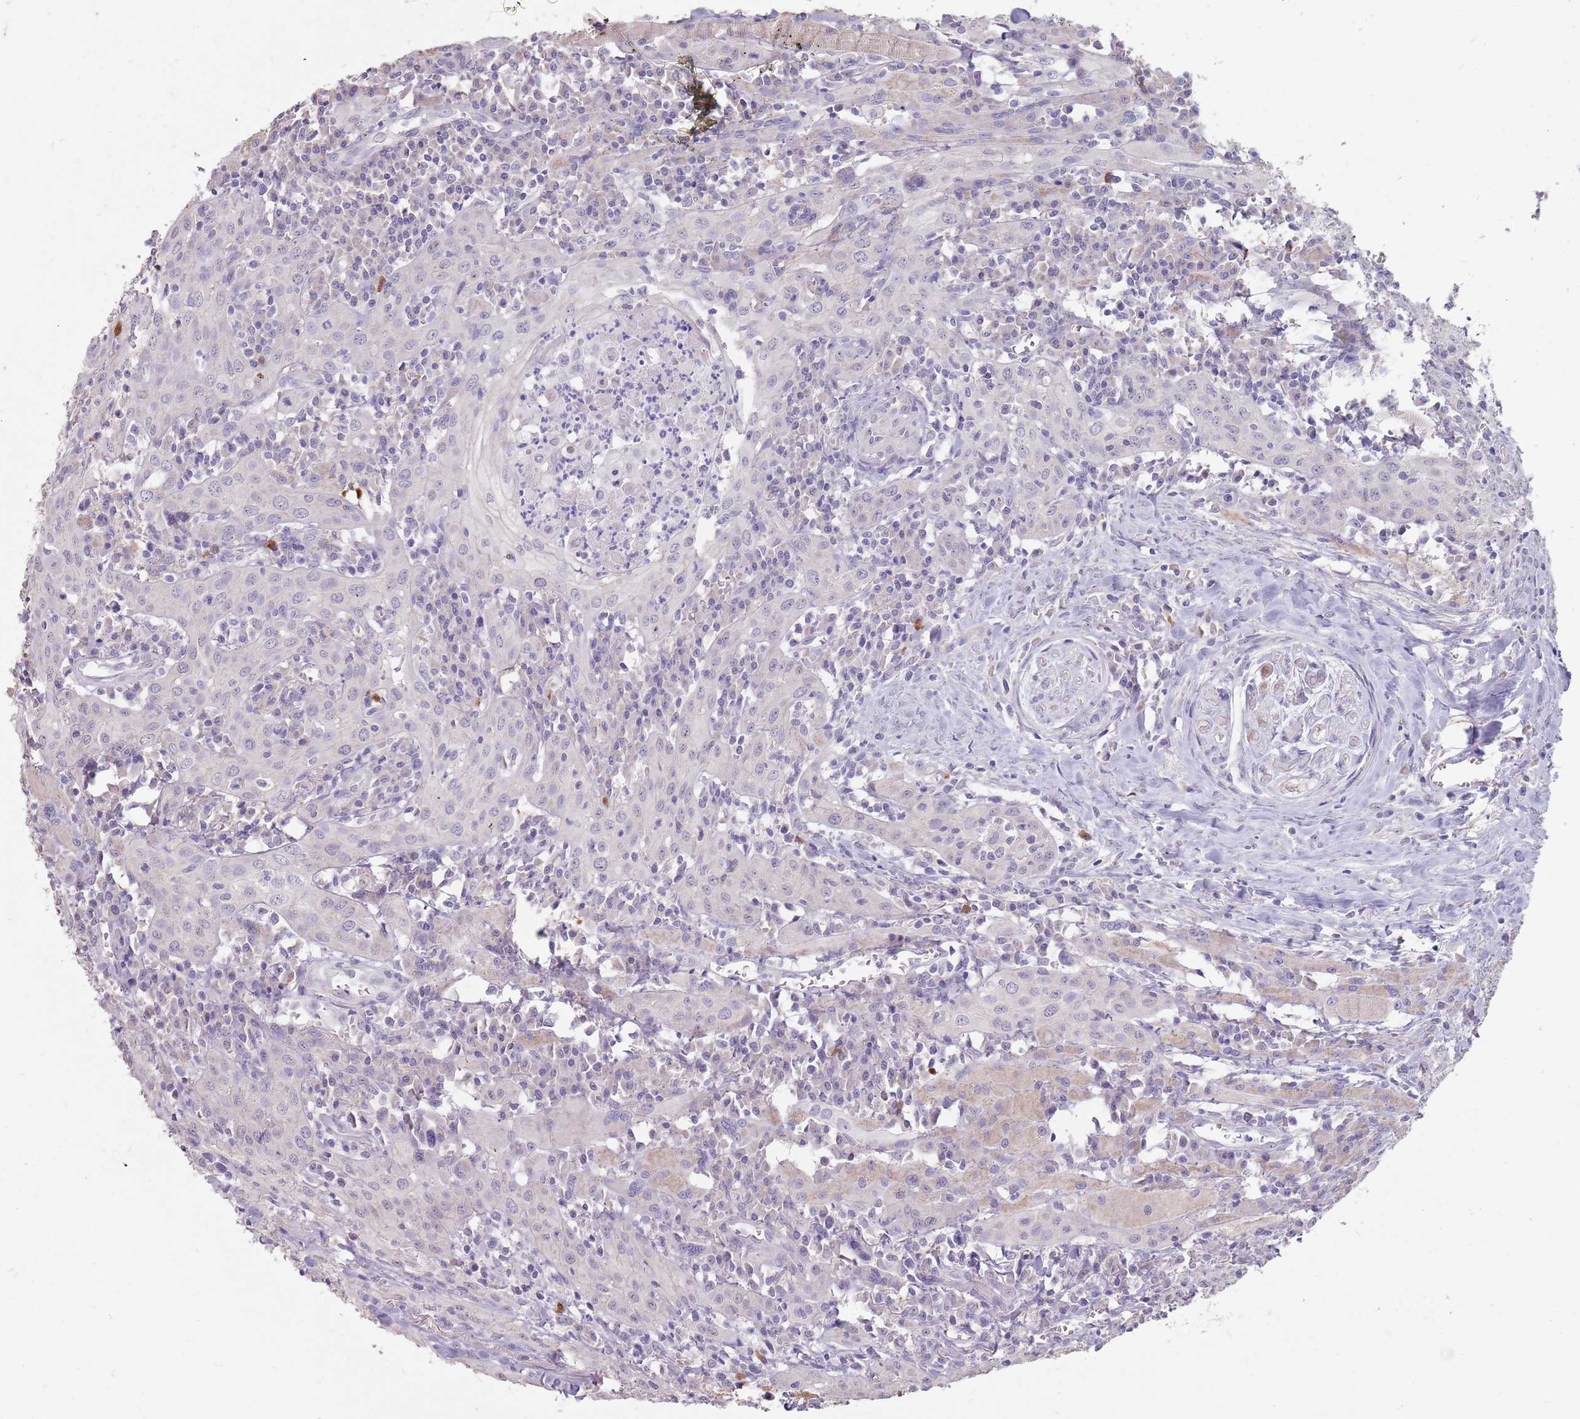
{"staining": {"intensity": "negative", "quantity": "none", "location": "none"}, "tissue": "head and neck cancer", "cell_type": "Tumor cells", "image_type": "cancer", "snomed": [{"axis": "morphology", "description": "Squamous cell carcinoma, NOS"}, {"axis": "topography", "description": "Oral tissue"}, {"axis": "topography", "description": "Head-Neck"}], "caption": "Tumor cells show no significant protein expression in head and neck cancer.", "gene": "STYK1", "patient": {"sex": "female", "age": 70}}